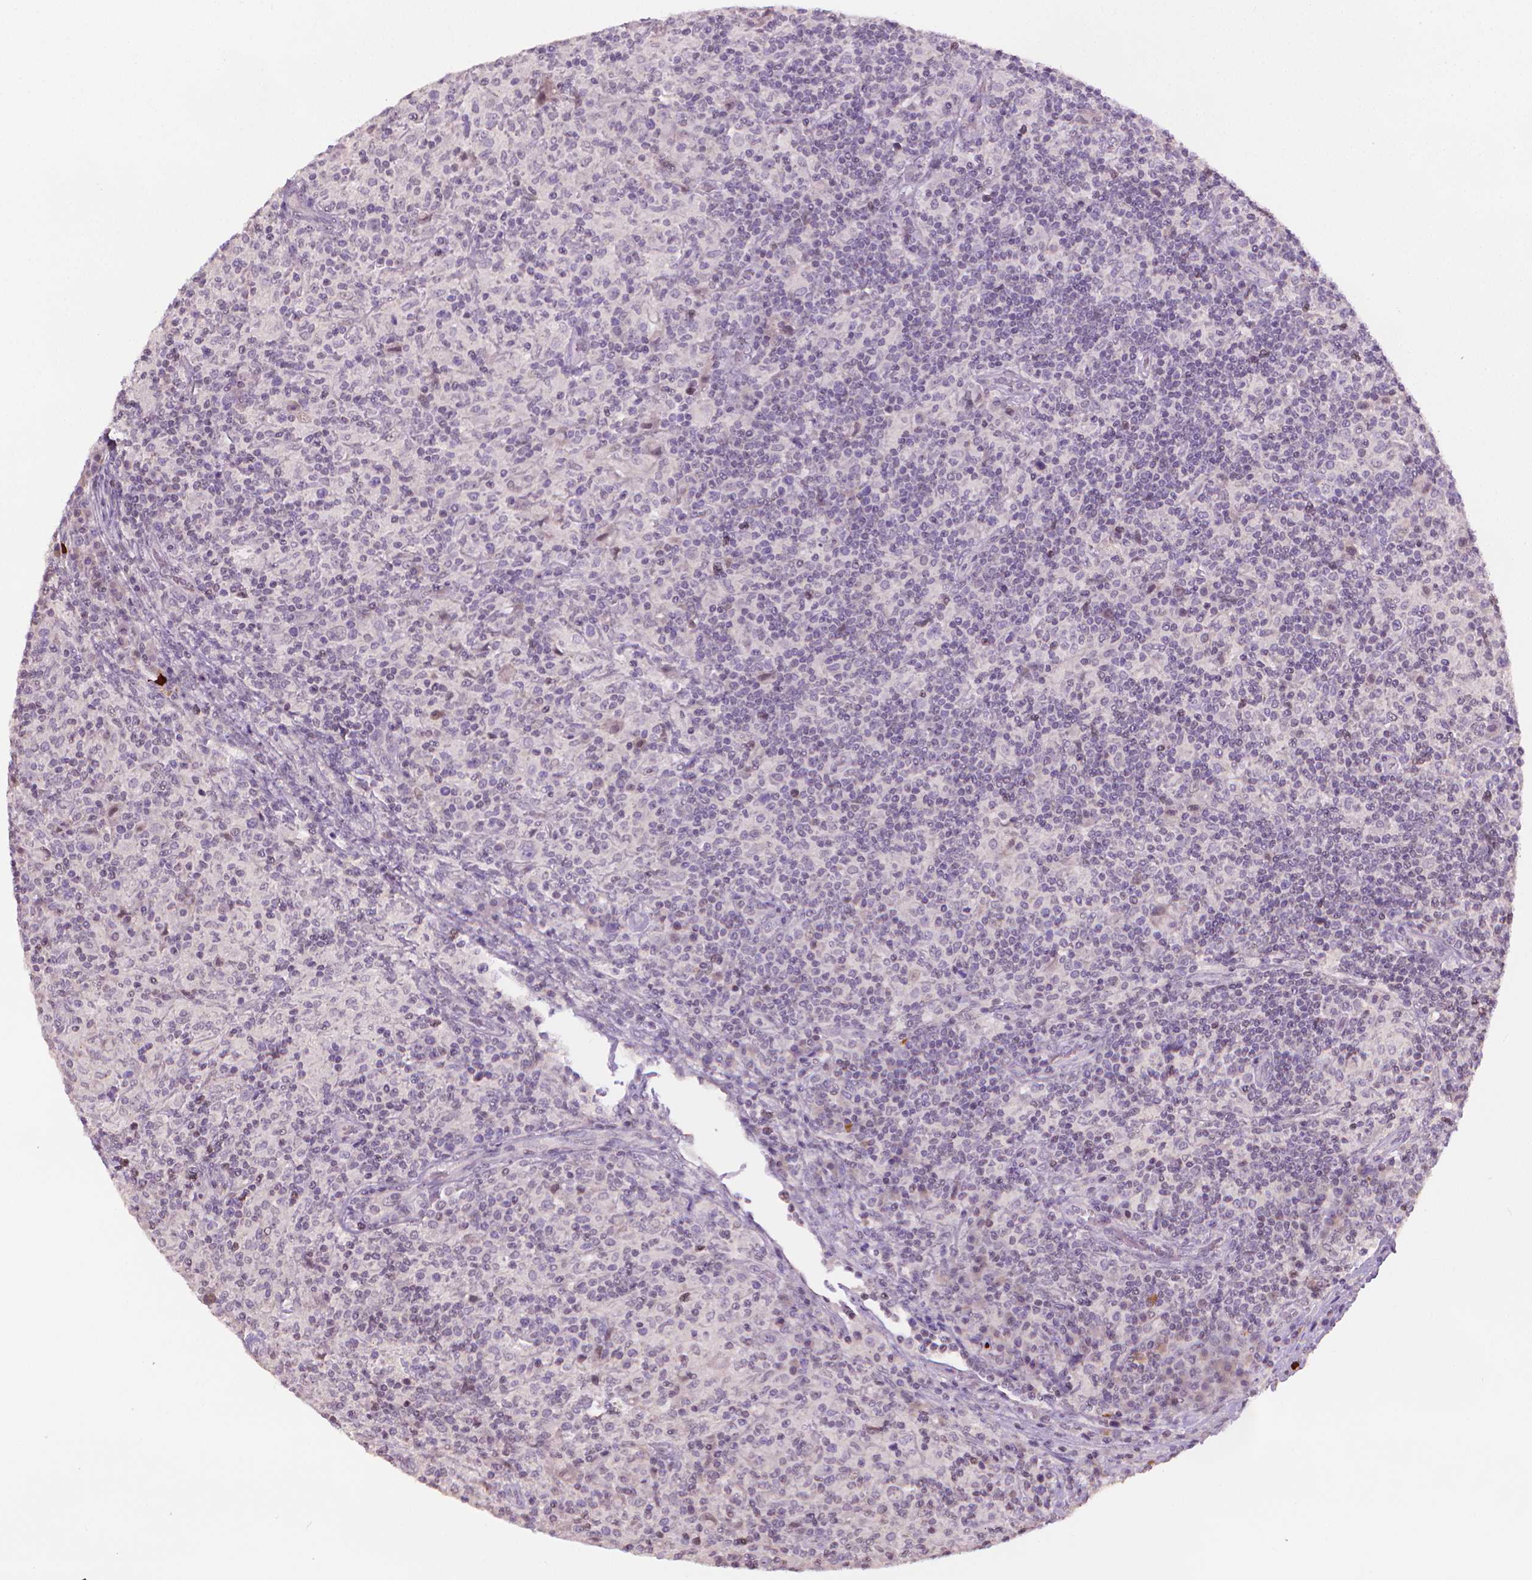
{"staining": {"intensity": "negative", "quantity": "none", "location": "none"}, "tissue": "lymphoma", "cell_type": "Tumor cells", "image_type": "cancer", "snomed": [{"axis": "morphology", "description": "Hodgkin's disease, NOS"}, {"axis": "topography", "description": "Lymph node"}], "caption": "This is a photomicrograph of immunohistochemistry staining of Hodgkin's disease, which shows no staining in tumor cells.", "gene": "NCAN", "patient": {"sex": "male", "age": 70}}